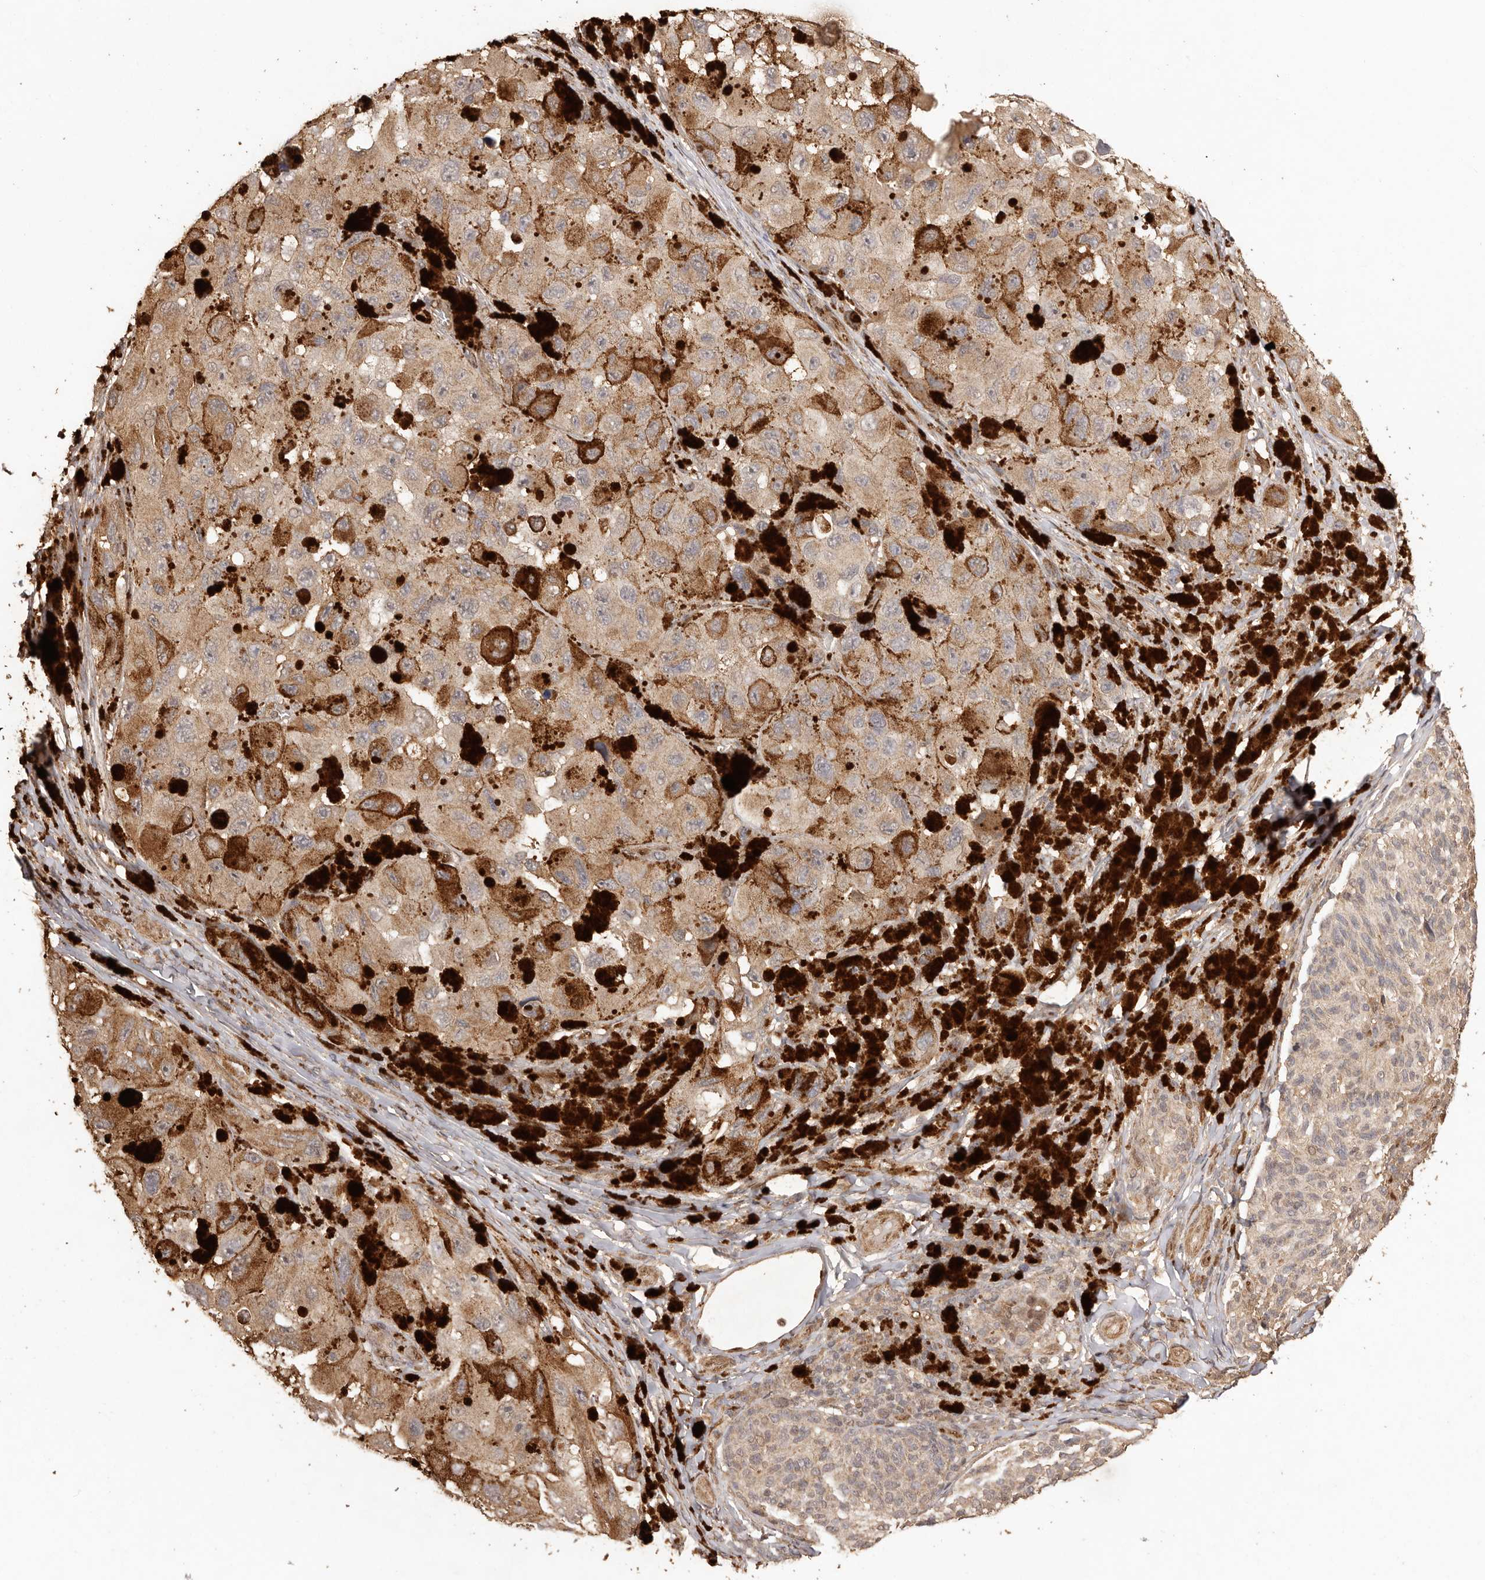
{"staining": {"intensity": "negative", "quantity": "none", "location": "none"}, "tissue": "melanoma", "cell_type": "Tumor cells", "image_type": "cancer", "snomed": [{"axis": "morphology", "description": "Malignant melanoma, NOS"}, {"axis": "topography", "description": "Skin"}], "caption": "IHC photomicrograph of human melanoma stained for a protein (brown), which exhibits no positivity in tumor cells.", "gene": "UBR2", "patient": {"sex": "female", "age": 73}}